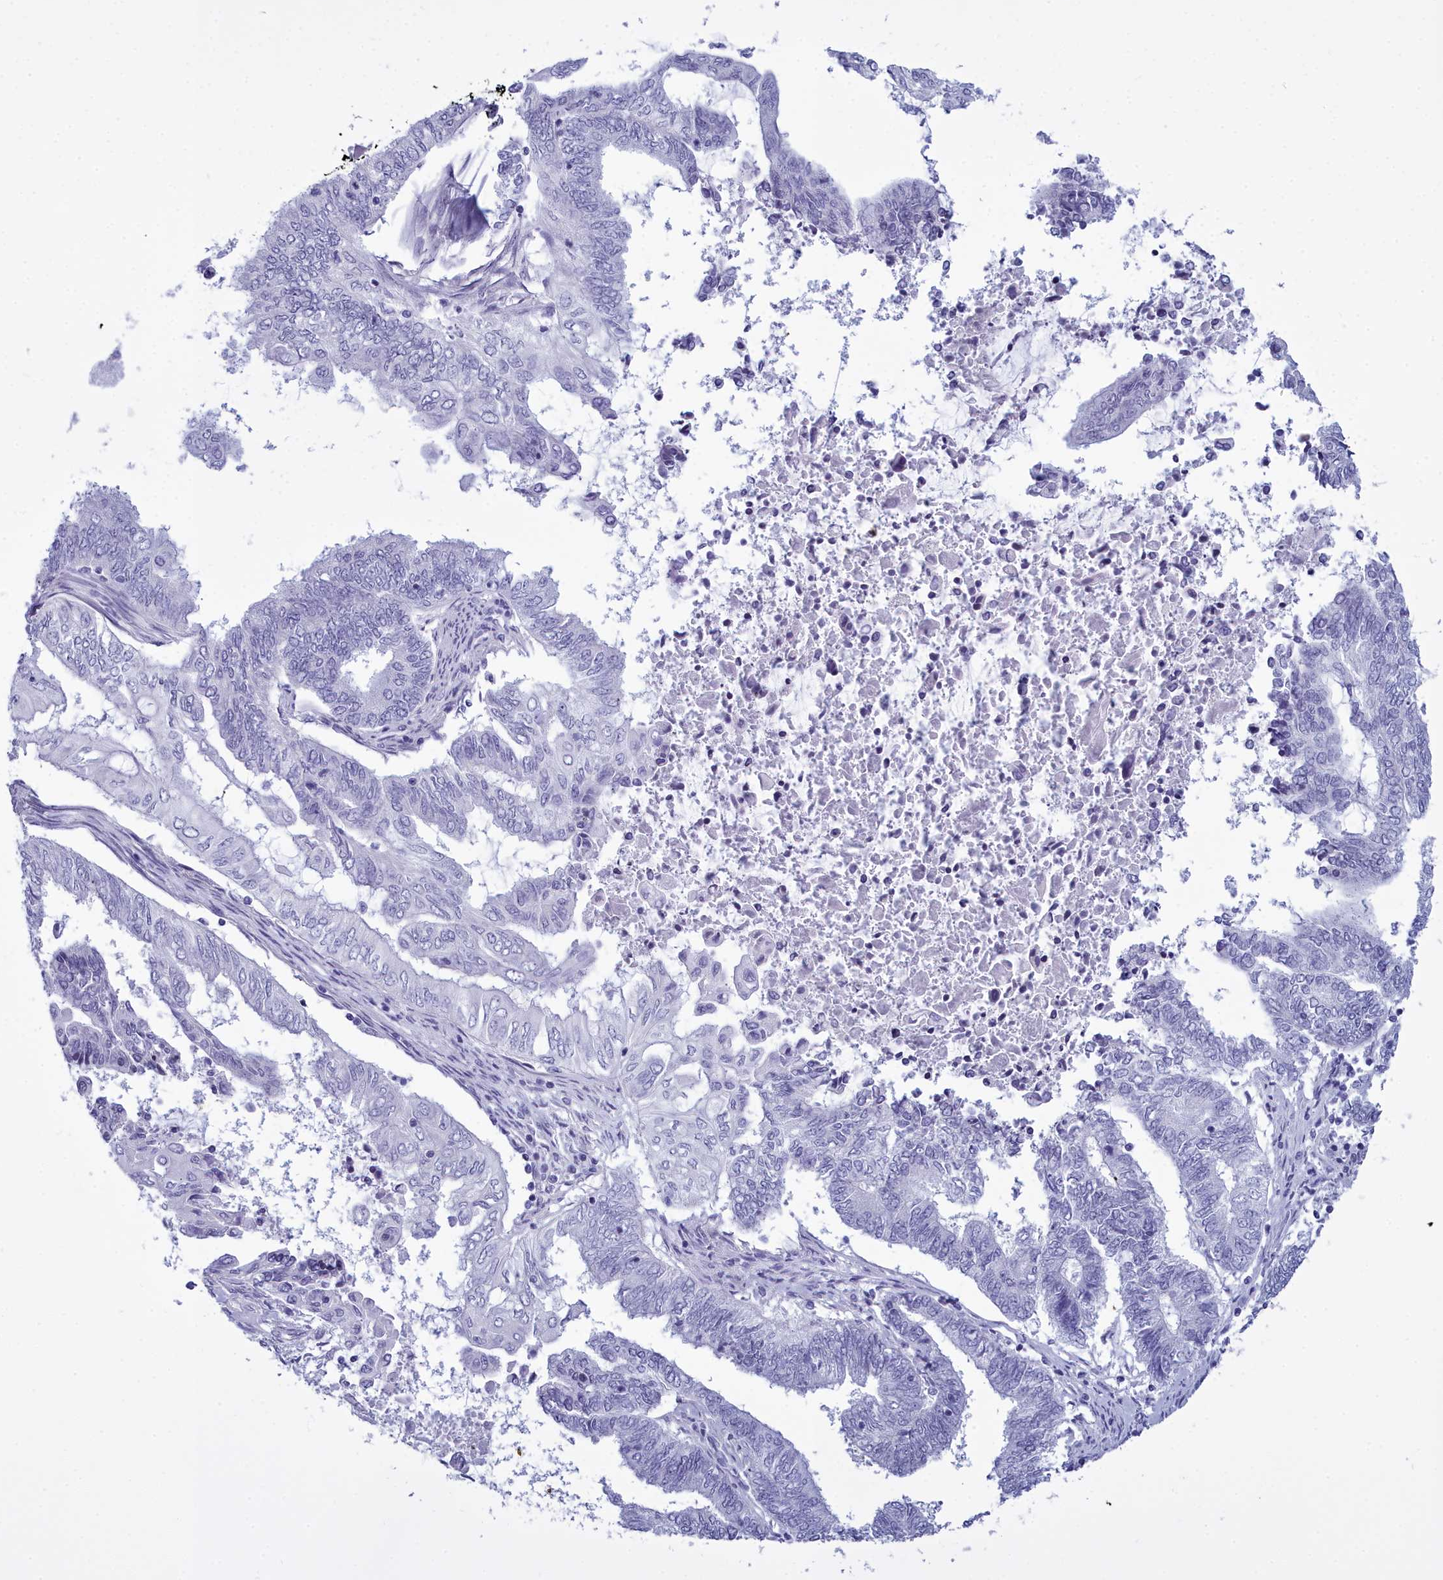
{"staining": {"intensity": "negative", "quantity": "none", "location": "none"}, "tissue": "endometrial cancer", "cell_type": "Tumor cells", "image_type": "cancer", "snomed": [{"axis": "morphology", "description": "Adenocarcinoma, NOS"}, {"axis": "topography", "description": "Uterus"}, {"axis": "topography", "description": "Endometrium"}], "caption": "An immunohistochemistry histopathology image of endometrial cancer (adenocarcinoma) is shown. There is no staining in tumor cells of endometrial cancer (adenocarcinoma).", "gene": "MAP6", "patient": {"sex": "female", "age": 70}}